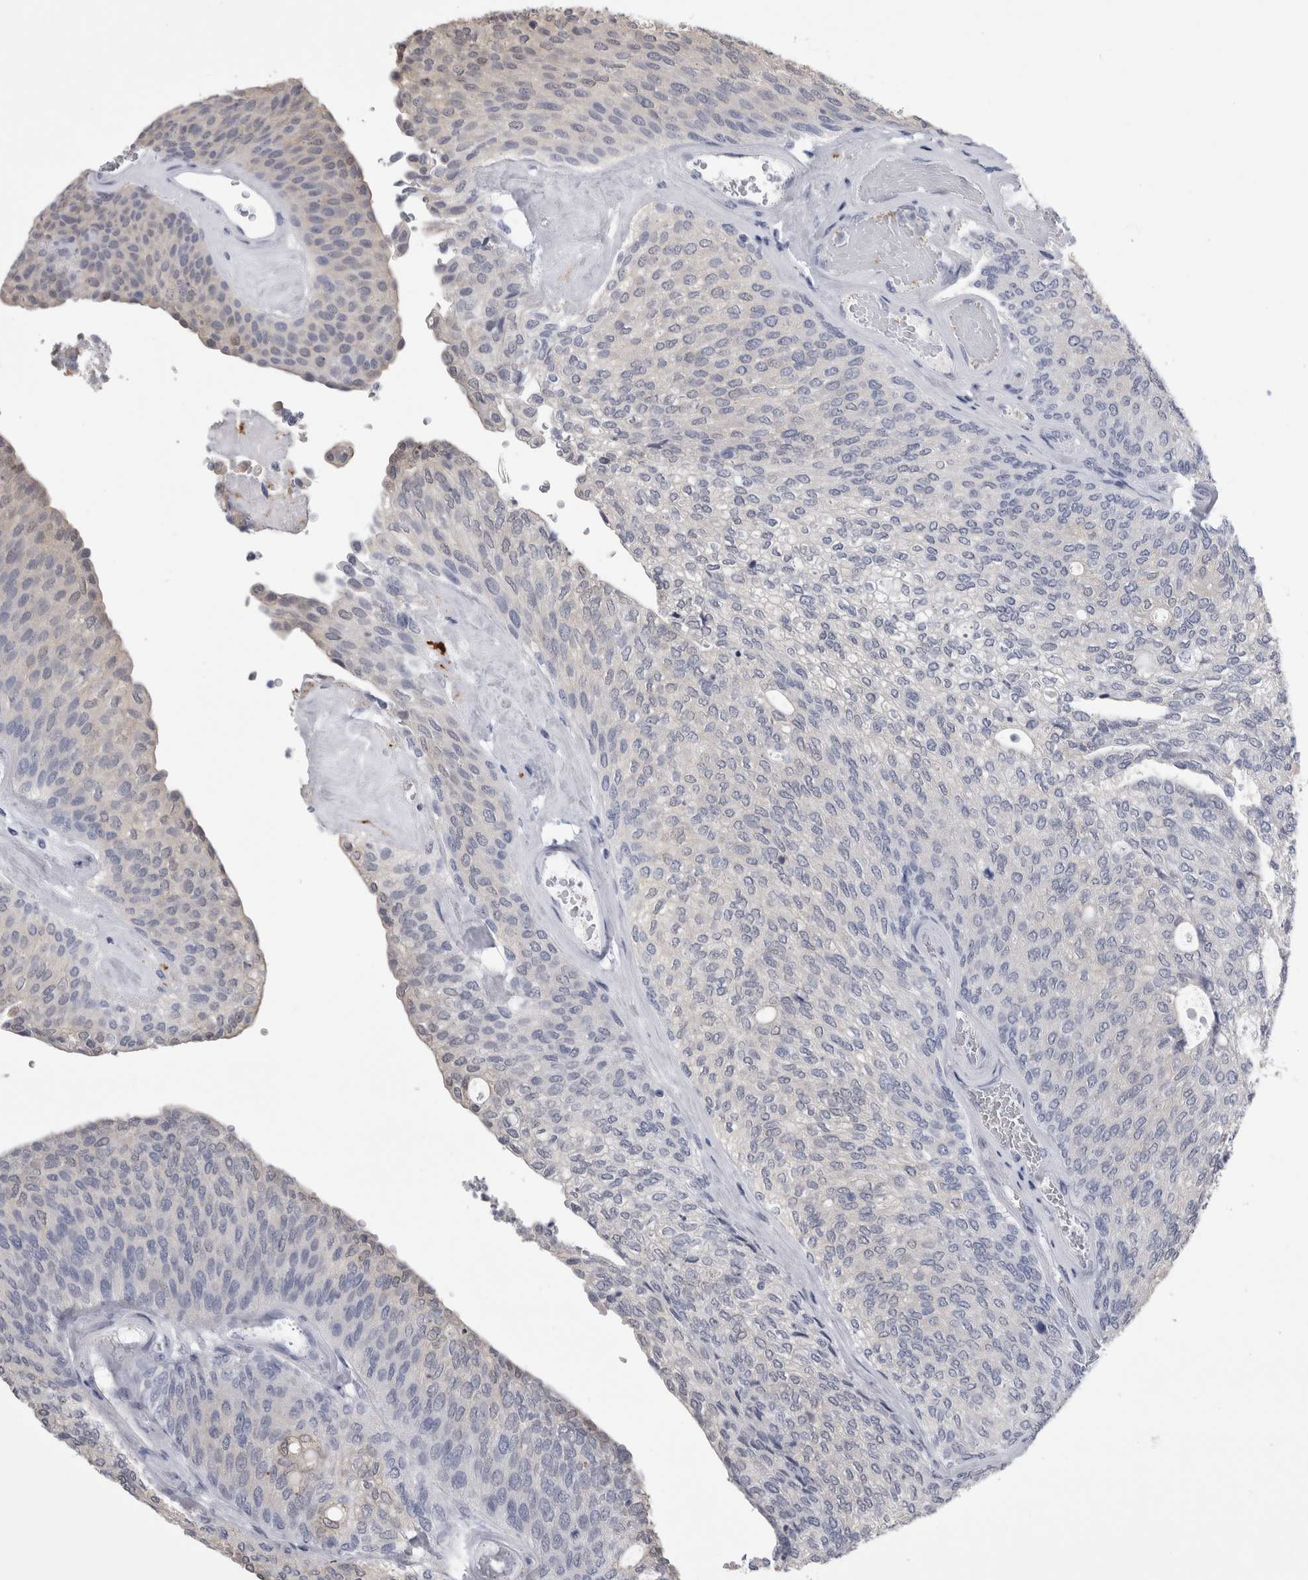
{"staining": {"intensity": "negative", "quantity": "none", "location": "none"}, "tissue": "urothelial cancer", "cell_type": "Tumor cells", "image_type": "cancer", "snomed": [{"axis": "morphology", "description": "Urothelial carcinoma, Low grade"}, {"axis": "topography", "description": "Urinary bladder"}], "caption": "The photomicrograph reveals no significant positivity in tumor cells of urothelial cancer.", "gene": "ALDH8A1", "patient": {"sex": "female", "age": 79}}